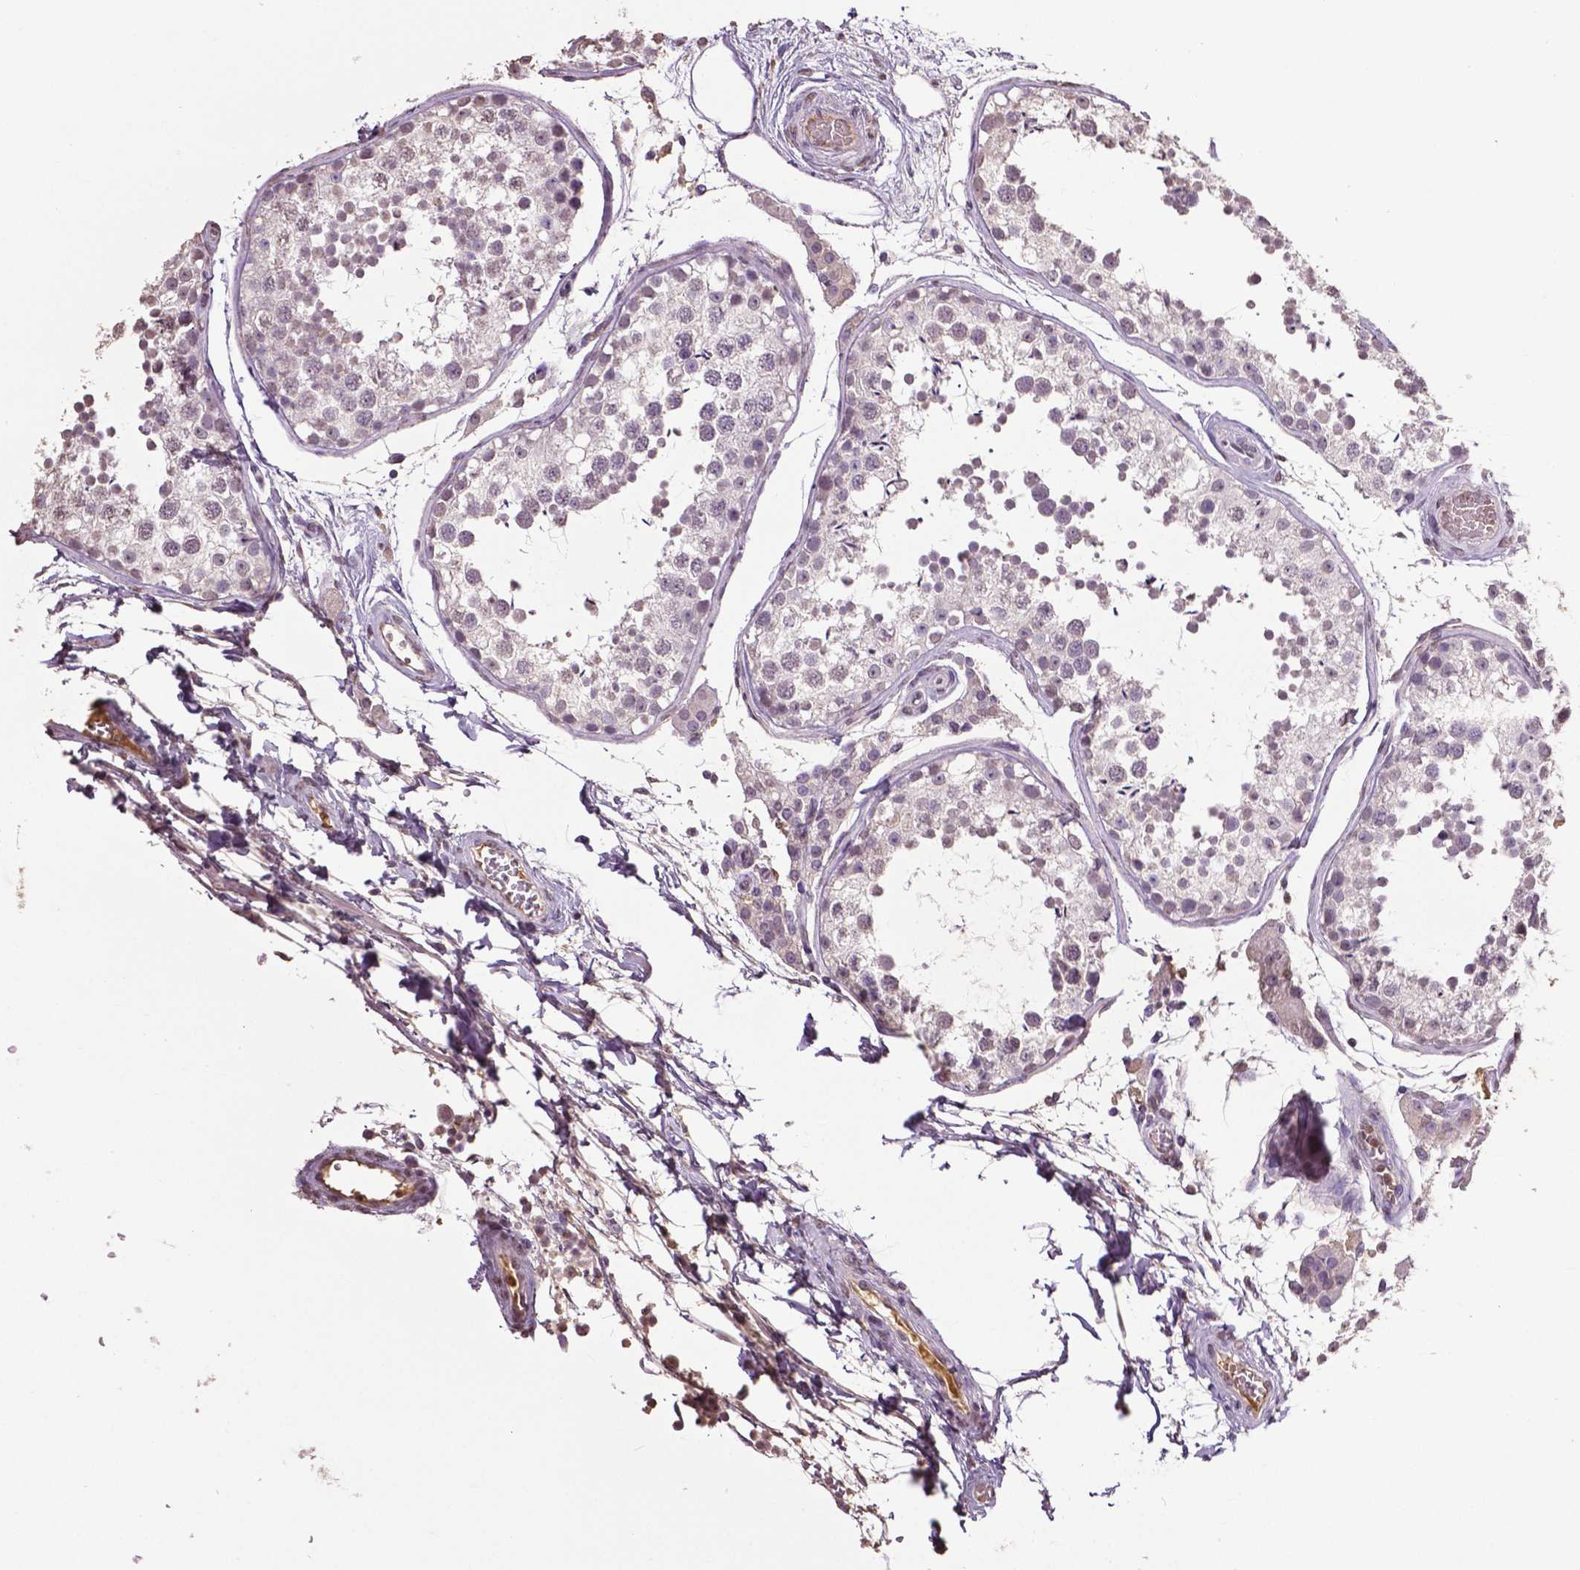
{"staining": {"intensity": "negative", "quantity": "none", "location": "none"}, "tissue": "testis", "cell_type": "Cells in seminiferous ducts", "image_type": "normal", "snomed": [{"axis": "morphology", "description": "Normal tissue, NOS"}, {"axis": "topography", "description": "Testis"}], "caption": "A histopathology image of human testis is negative for staining in cells in seminiferous ducts.", "gene": "RUNX3", "patient": {"sex": "male", "age": 29}}